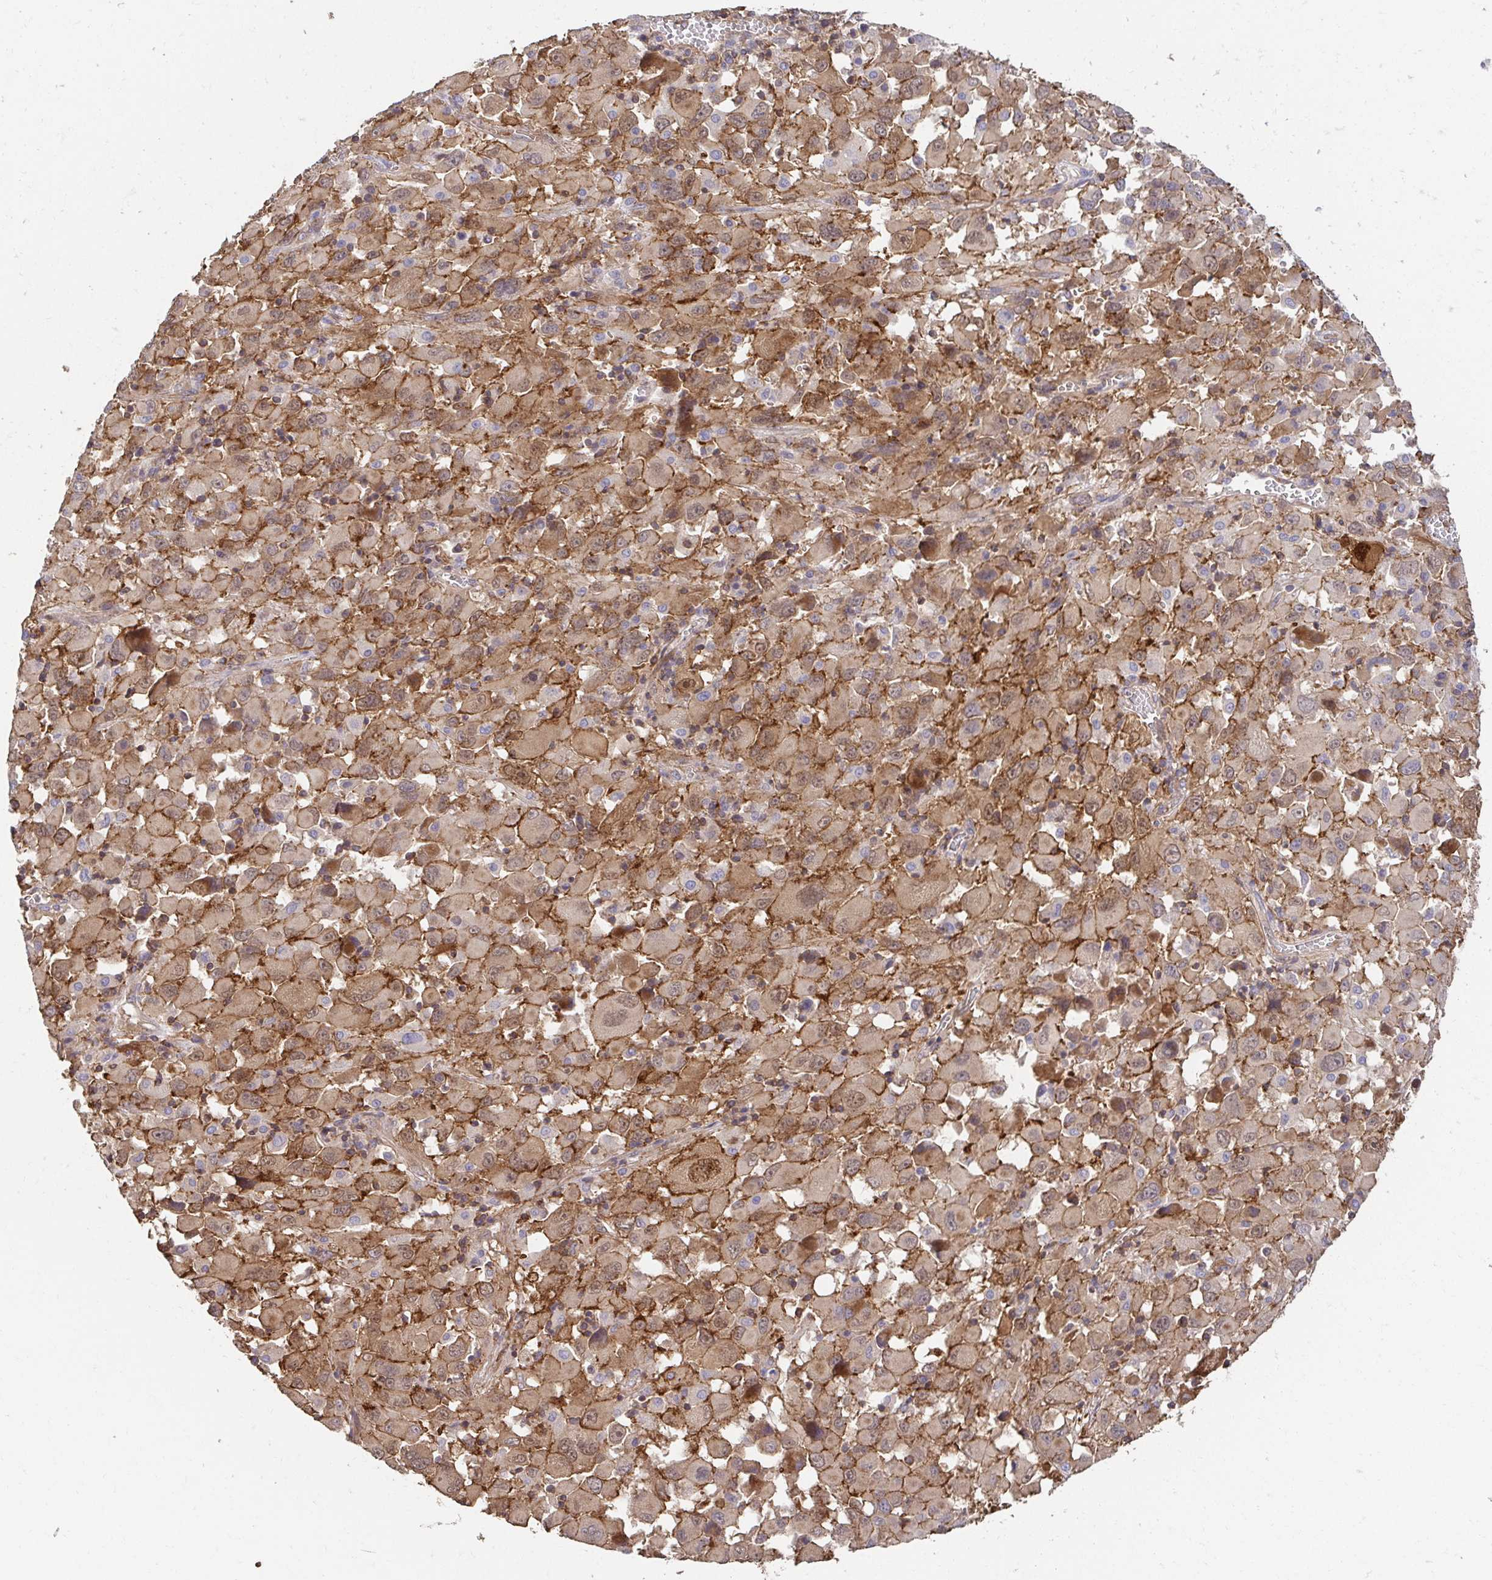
{"staining": {"intensity": "moderate", "quantity": ">75%", "location": "cytoplasmic/membranous,nuclear"}, "tissue": "melanoma", "cell_type": "Tumor cells", "image_type": "cancer", "snomed": [{"axis": "morphology", "description": "Malignant melanoma, Metastatic site"}, {"axis": "topography", "description": "Soft tissue"}], "caption": "Melanoma stained with a brown dye reveals moderate cytoplasmic/membranous and nuclear positive staining in approximately >75% of tumor cells.", "gene": "APBB1", "patient": {"sex": "male", "age": 50}}